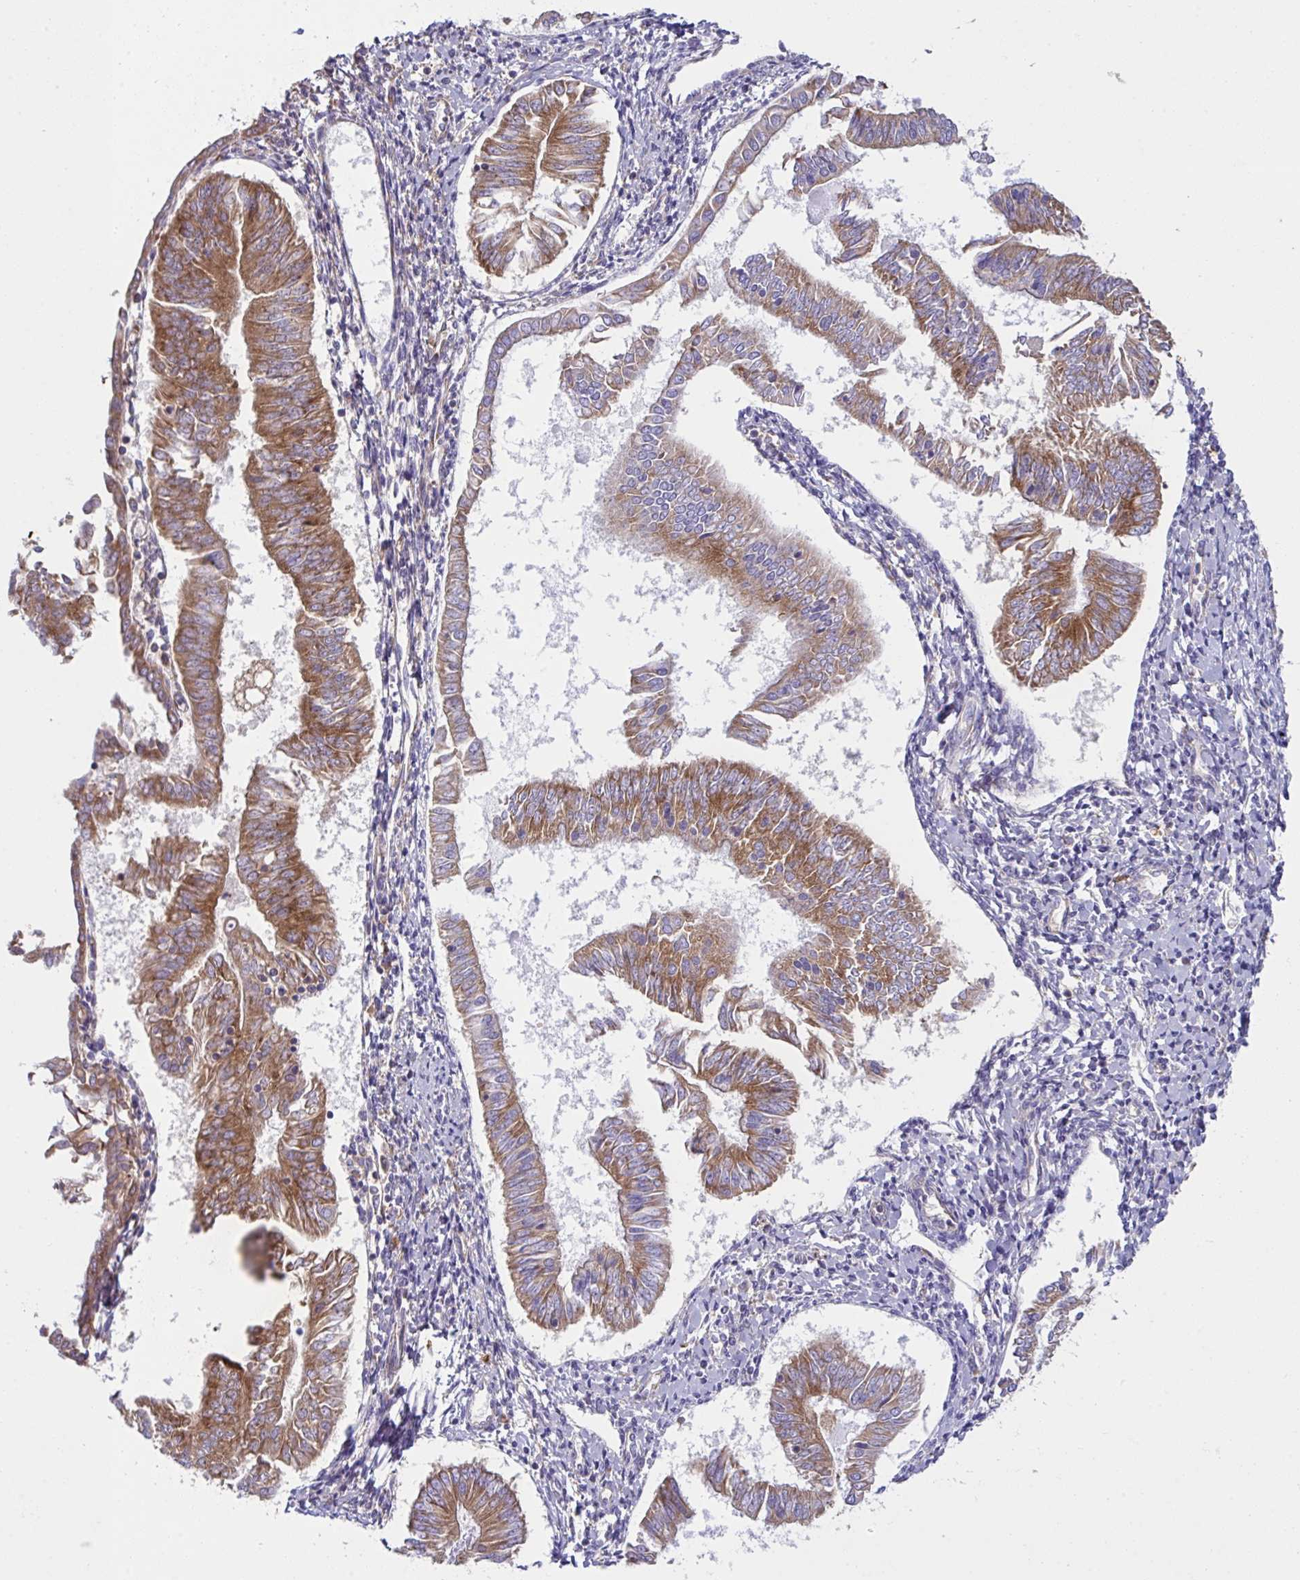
{"staining": {"intensity": "moderate", "quantity": ">75%", "location": "cytoplasmic/membranous"}, "tissue": "endometrial cancer", "cell_type": "Tumor cells", "image_type": "cancer", "snomed": [{"axis": "morphology", "description": "Adenocarcinoma, NOS"}, {"axis": "topography", "description": "Endometrium"}], "caption": "Endometrial cancer (adenocarcinoma) tissue reveals moderate cytoplasmic/membranous positivity in about >75% of tumor cells, visualized by immunohistochemistry.", "gene": "FAU", "patient": {"sex": "female", "age": 58}}